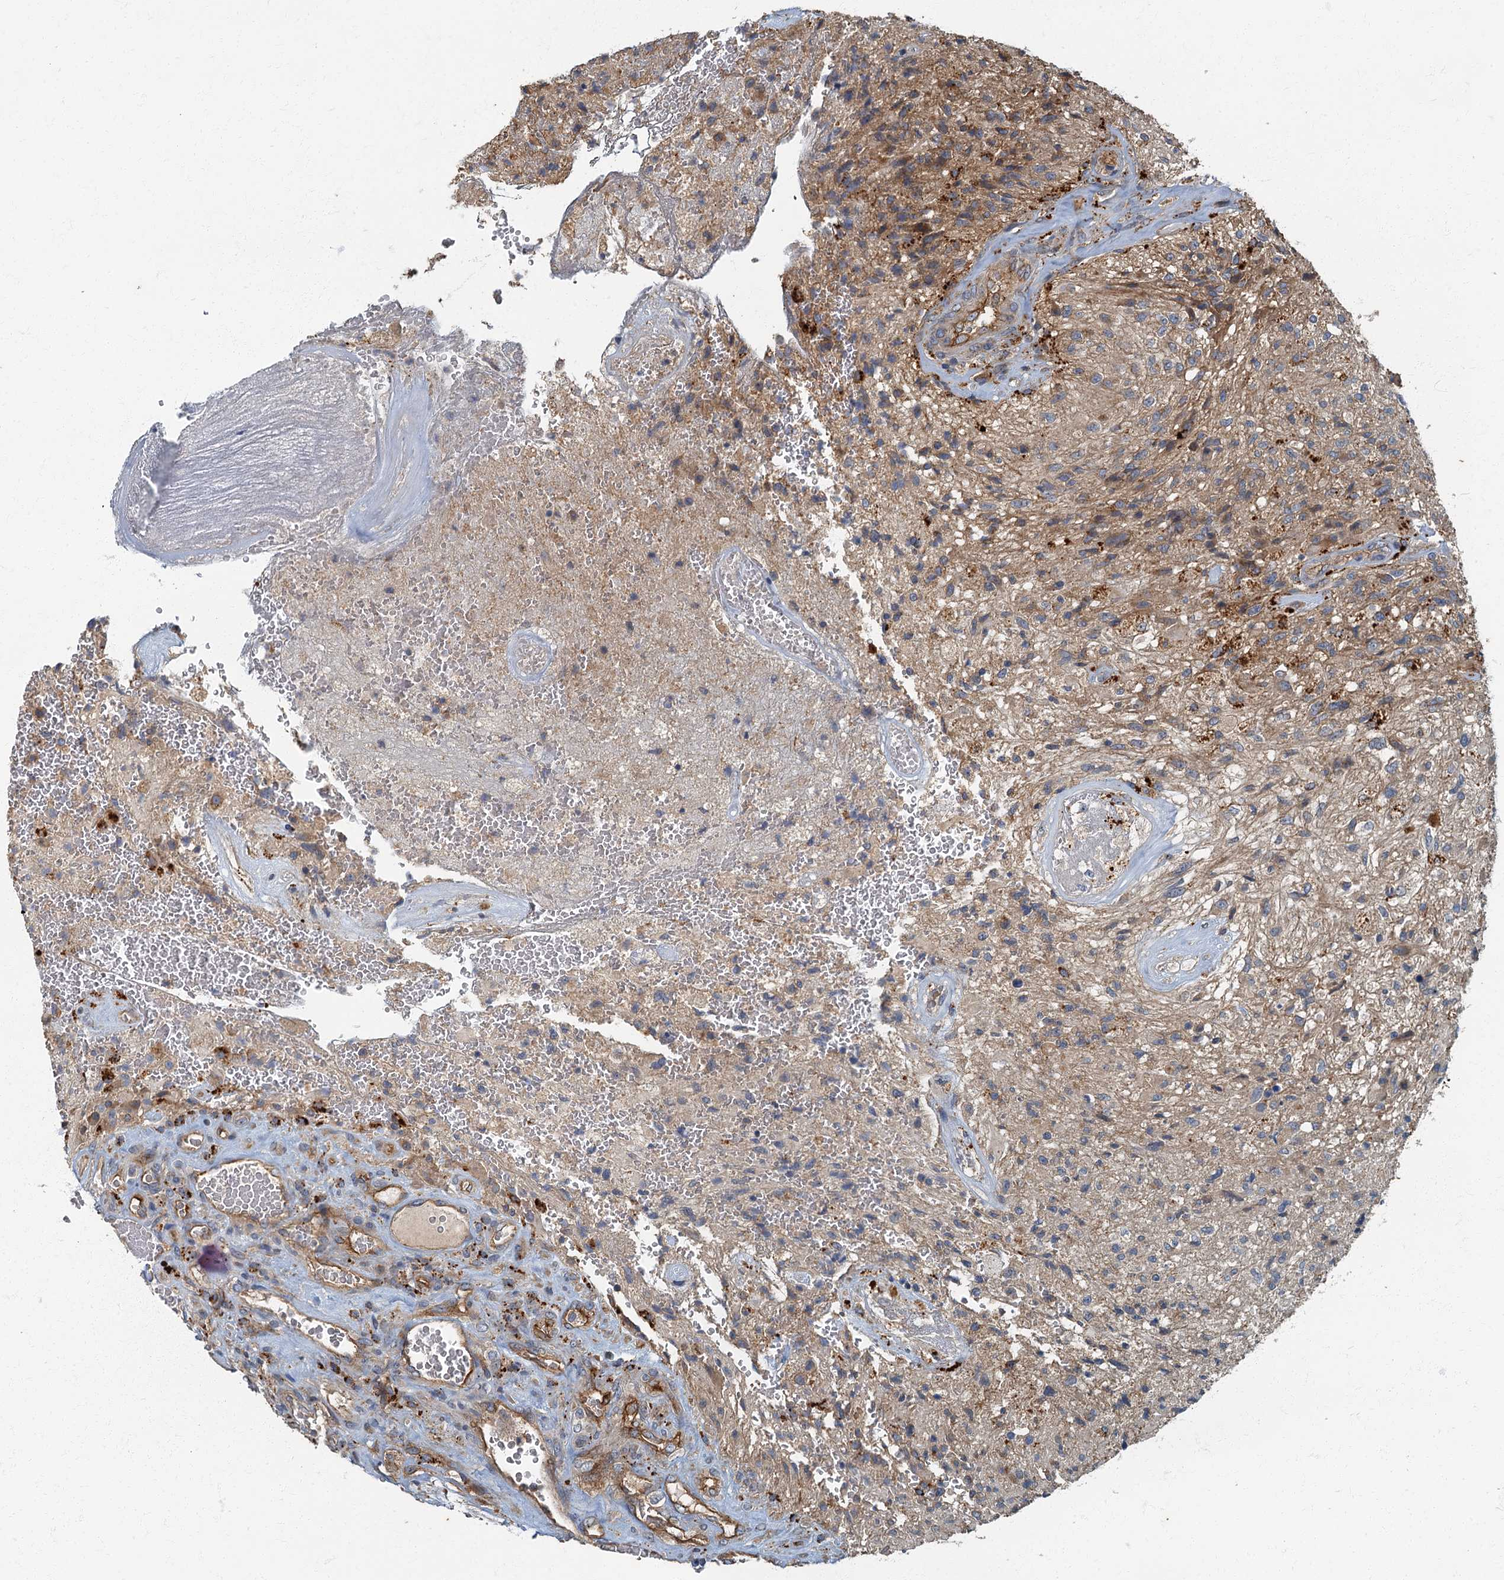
{"staining": {"intensity": "weak", "quantity": "25%-75%", "location": "cytoplasmic/membranous"}, "tissue": "glioma", "cell_type": "Tumor cells", "image_type": "cancer", "snomed": [{"axis": "morphology", "description": "Glioma, malignant, High grade"}, {"axis": "topography", "description": "Brain"}], "caption": "High-power microscopy captured an immunohistochemistry micrograph of glioma, revealing weak cytoplasmic/membranous expression in about 25%-75% of tumor cells.", "gene": "ARL11", "patient": {"sex": "male", "age": 56}}